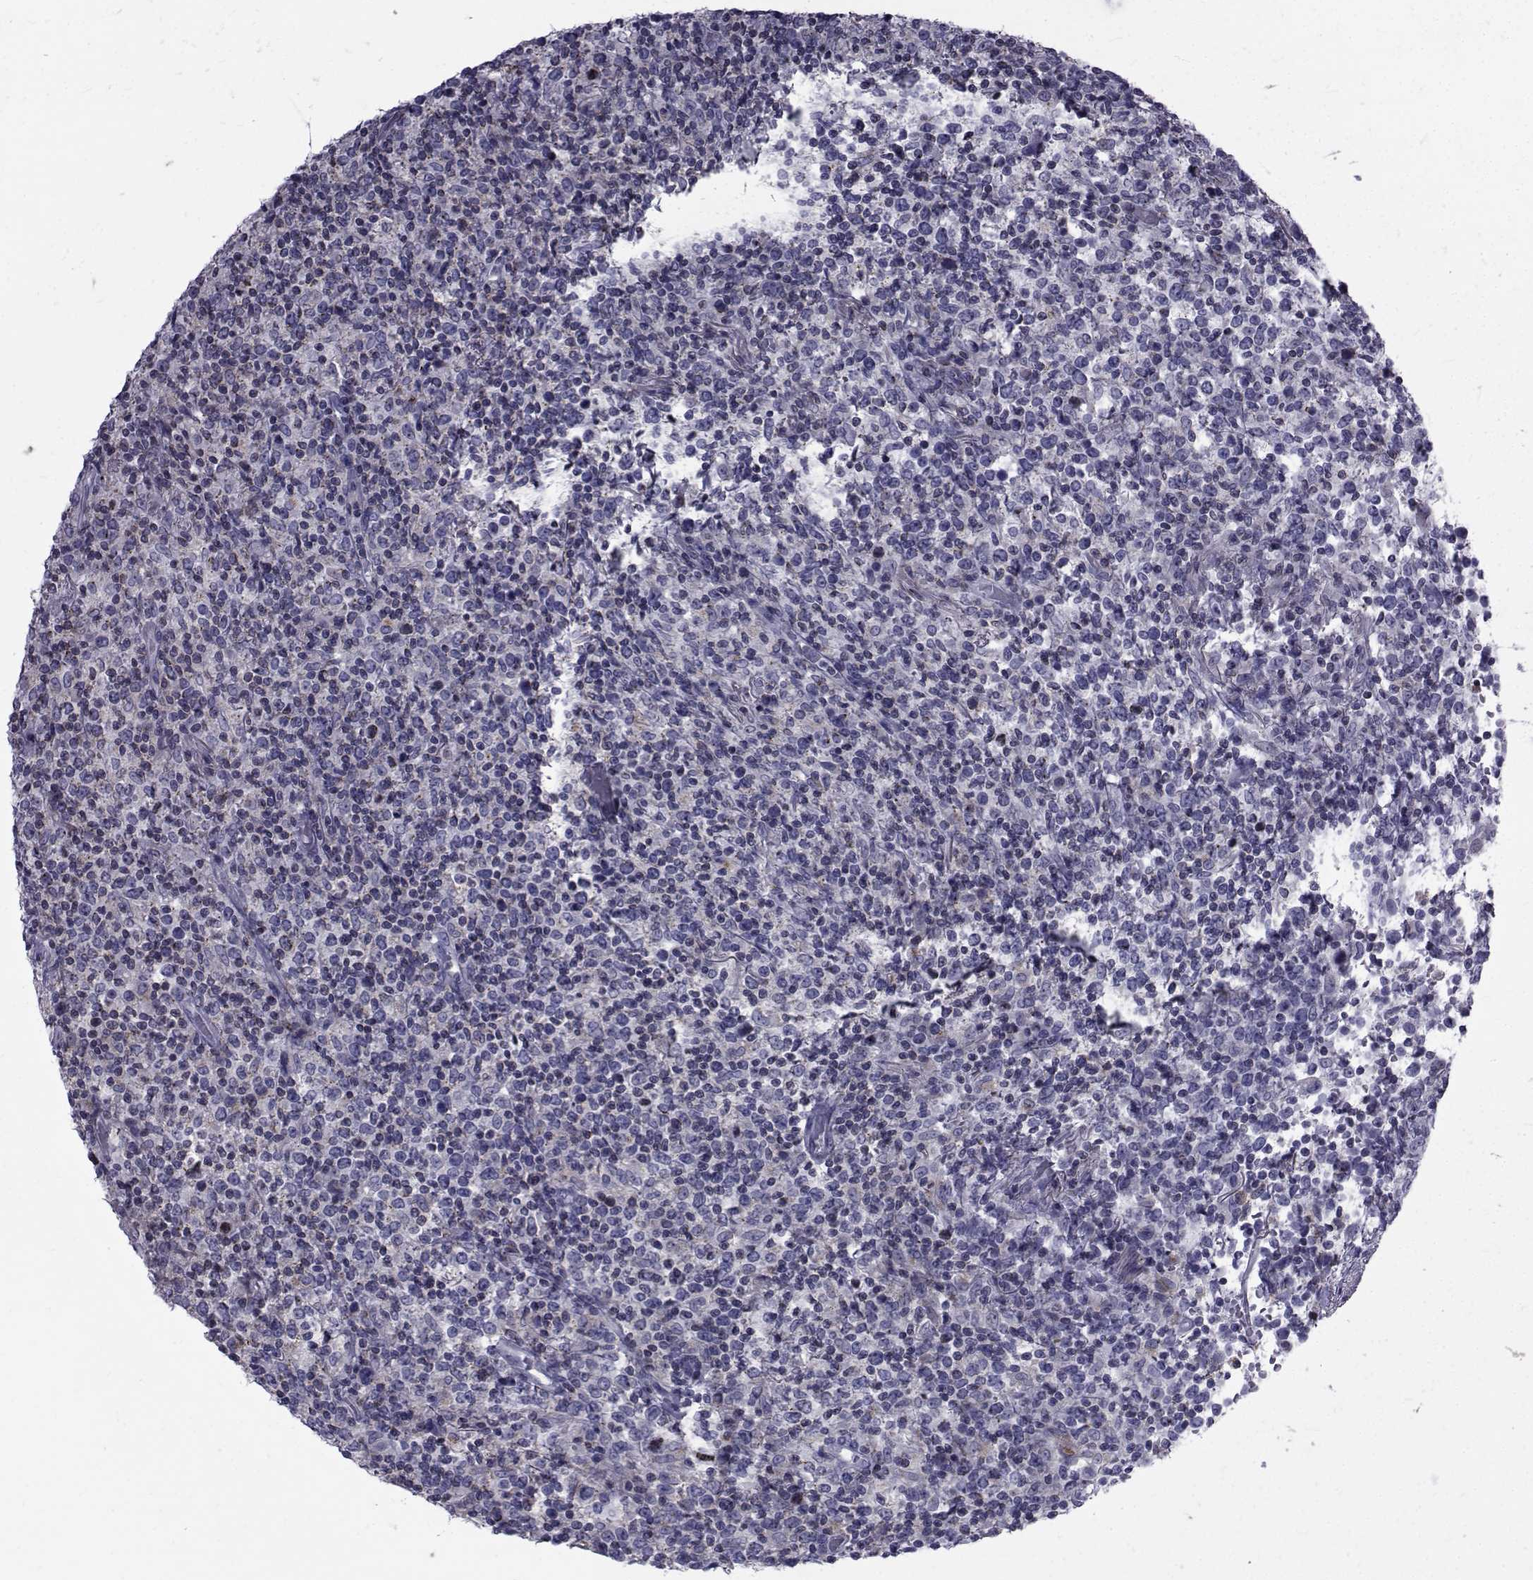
{"staining": {"intensity": "negative", "quantity": "none", "location": "none"}, "tissue": "lymphoma", "cell_type": "Tumor cells", "image_type": "cancer", "snomed": [{"axis": "morphology", "description": "Malignant lymphoma, non-Hodgkin's type, High grade"}, {"axis": "topography", "description": "Lung"}], "caption": "Human lymphoma stained for a protein using immunohistochemistry (IHC) exhibits no positivity in tumor cells.", "gene": "PDE6H", "patient": {"sex": "male", "age": 79}}